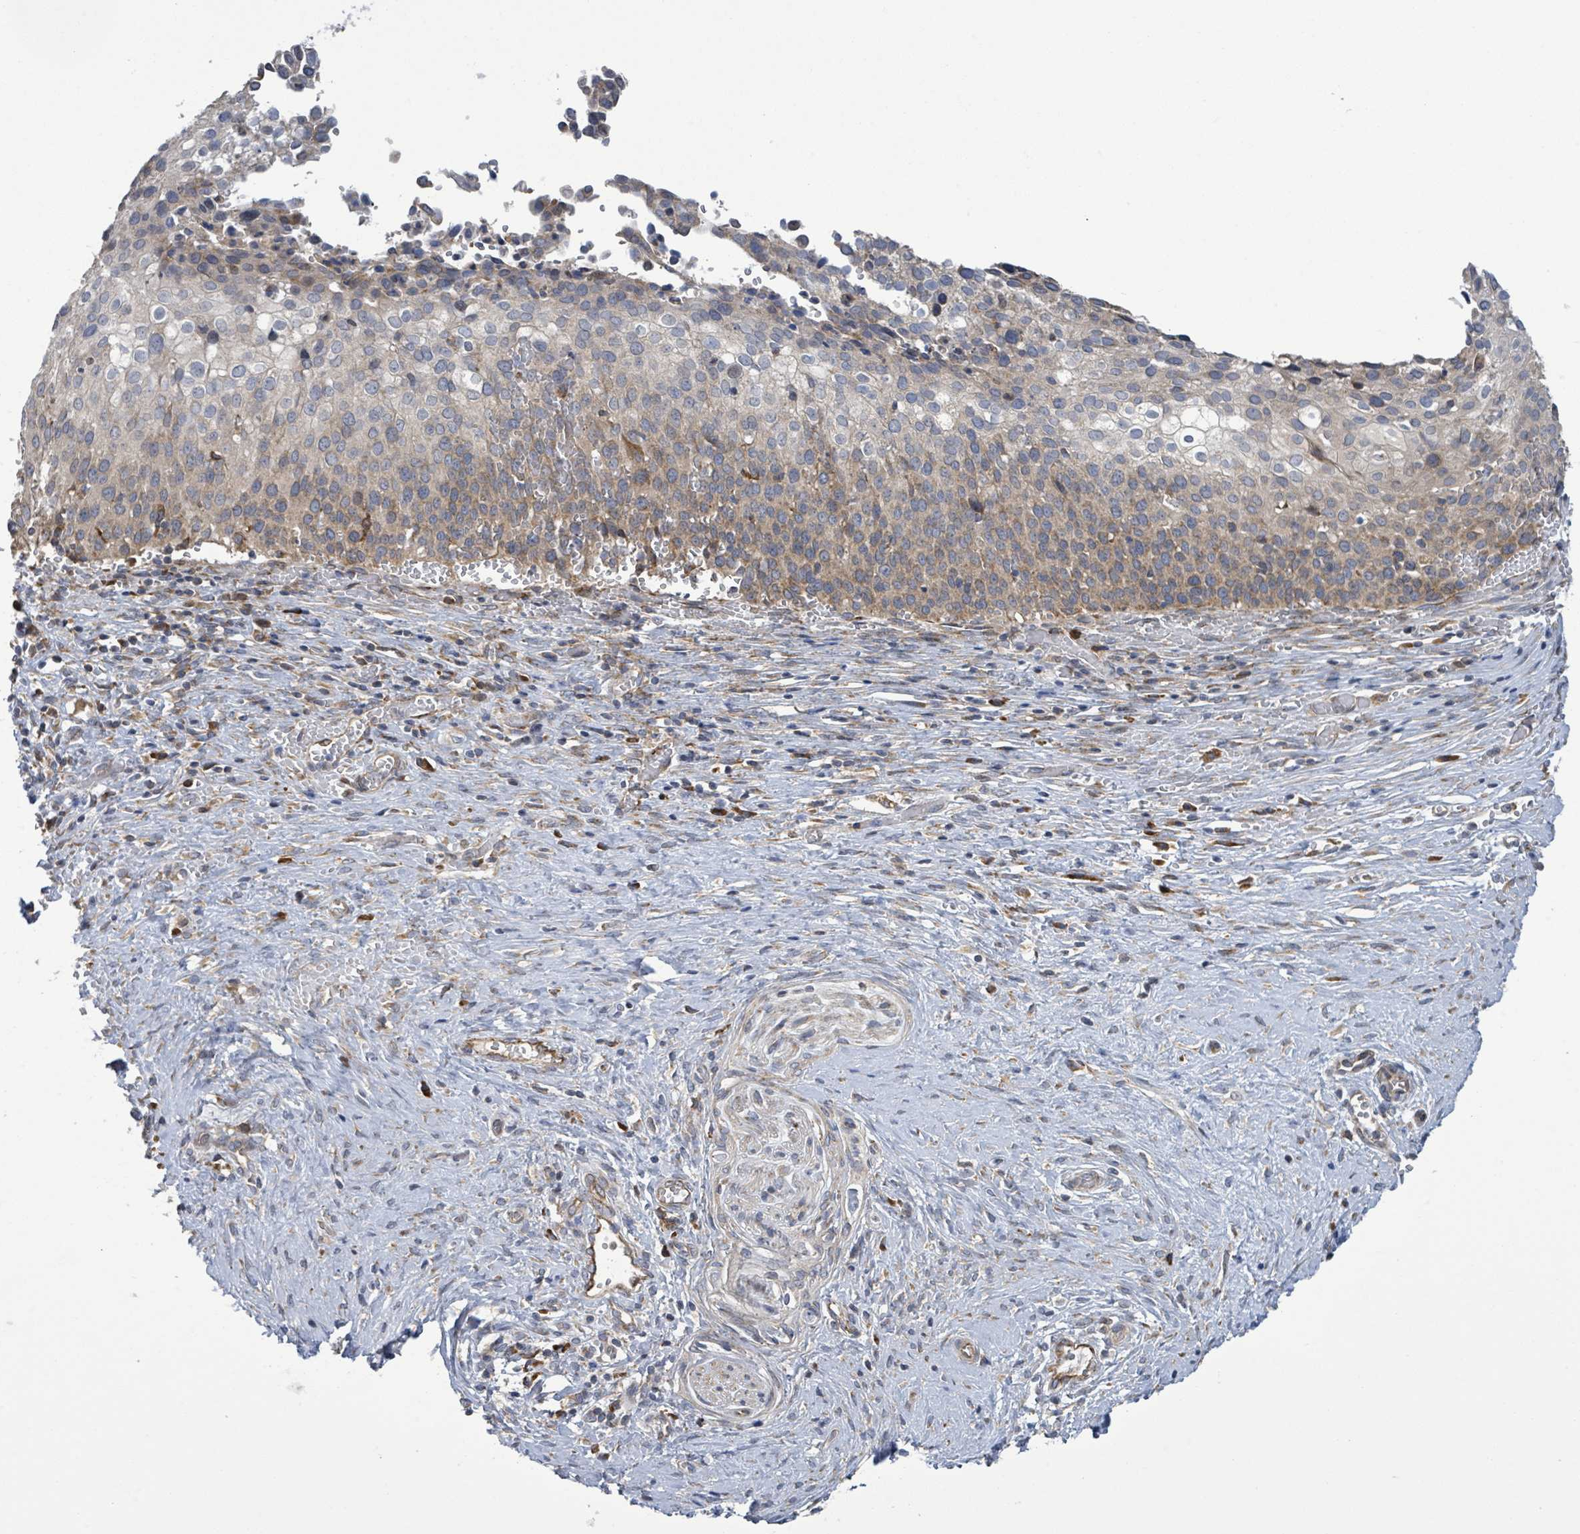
{"staining": {"intensity": "weak", "quantity": "25%-75%", "location": "cytoplasmic/membranous"}, "tissue": "cervical cancer", "cell_type": "Tumor cells", "image_type": "cancer", "snomed": [{"axis": "morphology", "description": "Squamous cell carcinoma, NOS"}, {"axis": "topography", "description": "Cervix"}], "caption": "IHC (DAB) staining of squamous cell carcinoma (cervical) displays weak cytoplasmic/membranous protein staining in about 25%-75% of tumor cells.", "gene": "NOMO1", "patient": {"sex": "female", "age": 44}}